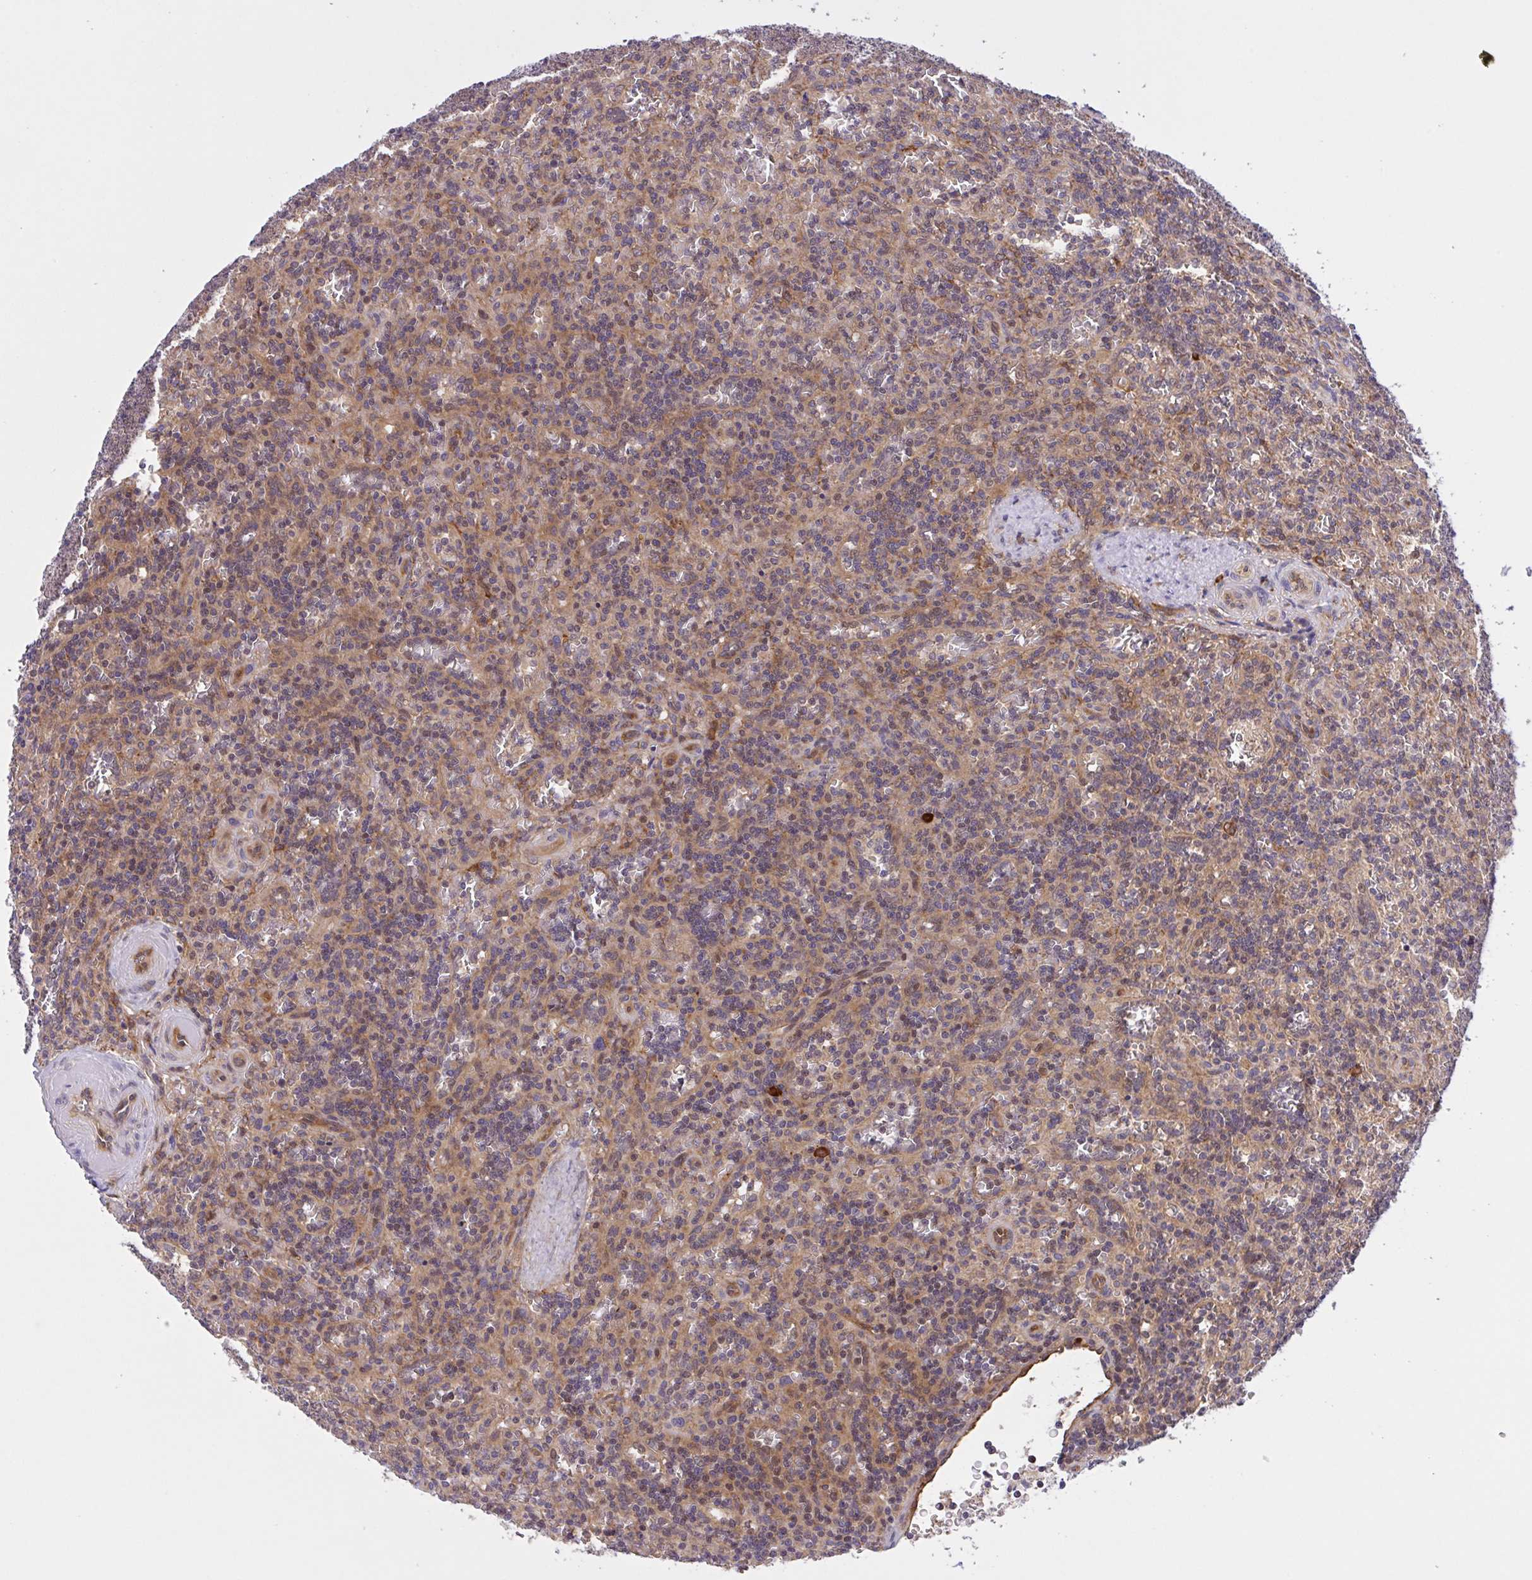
{"staining": {"intensity": "negative", "quantity": "none", "location": "none"}, "tissue": "lymphoma", "cell_type": "Tumor cells", "image_type": "cancer", "snomed": [{"axis": "morphology", "description": "Malignant lymphoma, non-Hodgkin's type, Low grade"}, {"axis": "topography", "description": "Spleen"}], "caption": "DAB immunohistochemical staining of lymphoma demonstrates no significant positivity in tumor cells.", "gene": "INTS10", "patient": {"sex": "male", "age": 73}}